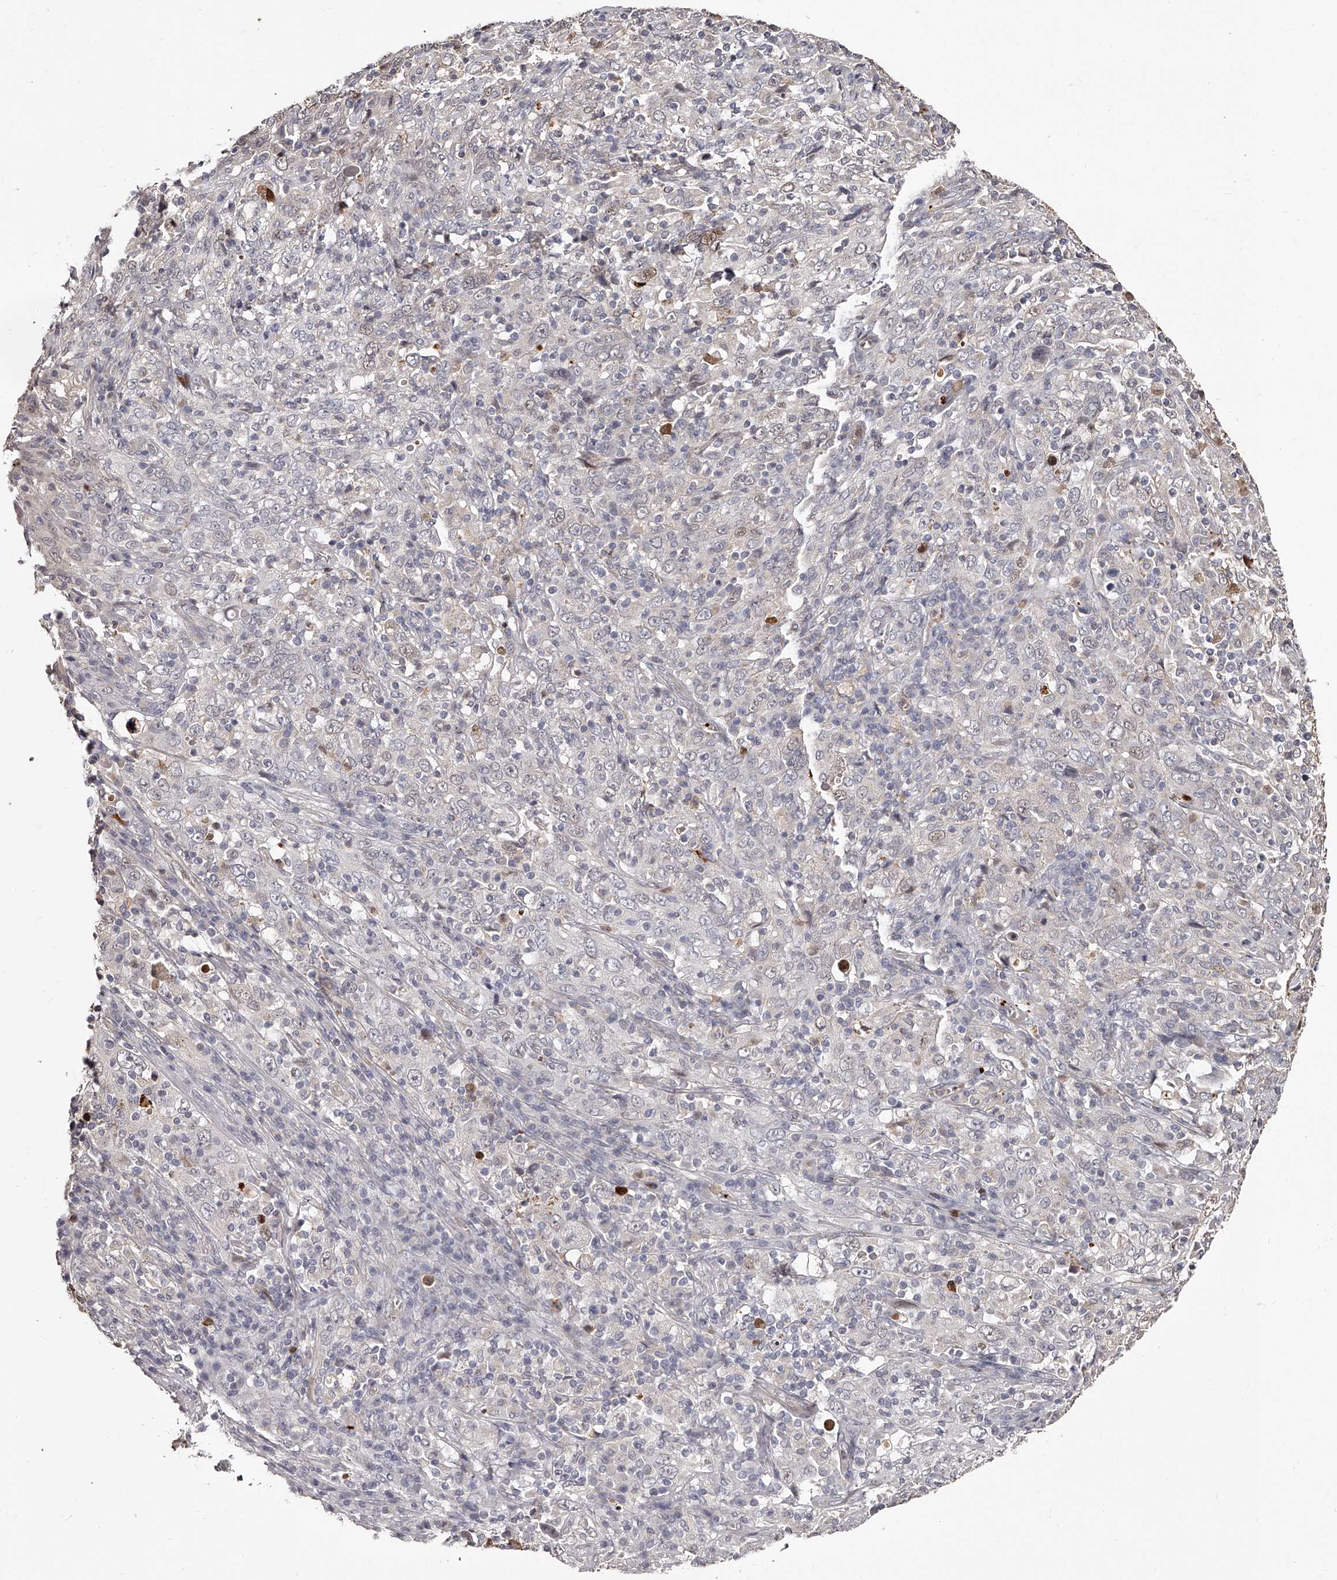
{"staining": {"intensity": "weak", "quantity": "<25%", "location": "nuclear"}, "tissue": "cervical cancer", "cell_type": "Tumor cells", "image_type": "cancer", "snomed": [{"axis": "morphology", "description": "Squamous cell carcinoma, NOS"}, {"axis": "topography", "description": "Cervix"}], "caption": "DAB immunohistochemical staining of cervical squamous cell carcinoma shows no significant expression in tumor cells.", "gene": "URGCP", "patient": {"sex": "female", "age": 46}}